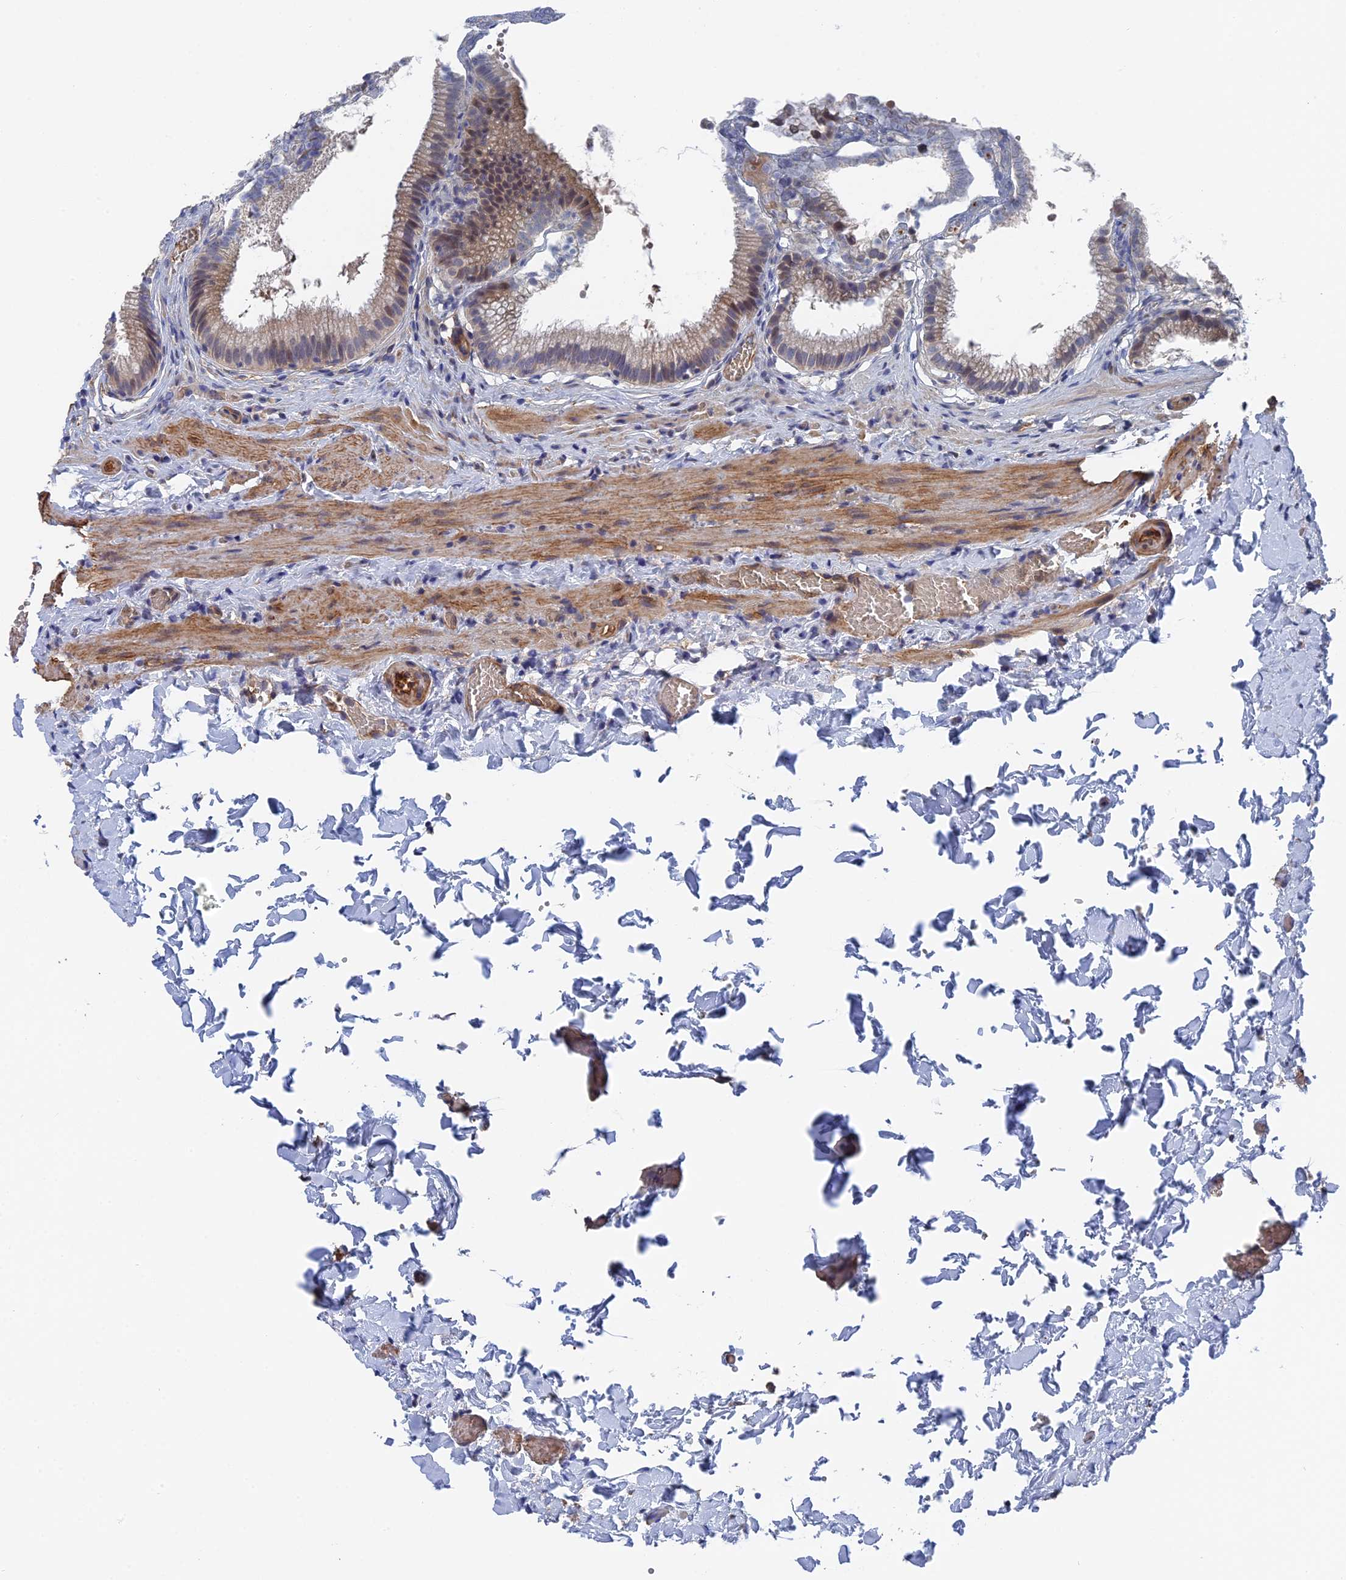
{"staining": {"intensity": "moderate", "quantity": "25%-75%", "location": "cytoplasmic/membranous,nuclear"}, "tissue": "gallbladder", "cell_type": "Glandular cells", "image_type": "normal", "snomed": [{"axis": "morphology", "description": "Normal tissue, NOS"}, {"axis": "topography", "description": "Gallbladder"}], "caption": "High-magnification brightfield microscopy of benign gallbladder stained with DAB (brown) and counterstained with hematoxylin (blue). glandular cells exhibit moderate cytoplasmic/membranous,nuclear staining is identified in approximately25%-75% of cells.", "gene": "MTHFSD", "patient": {"sex": "male", "age": 38}}